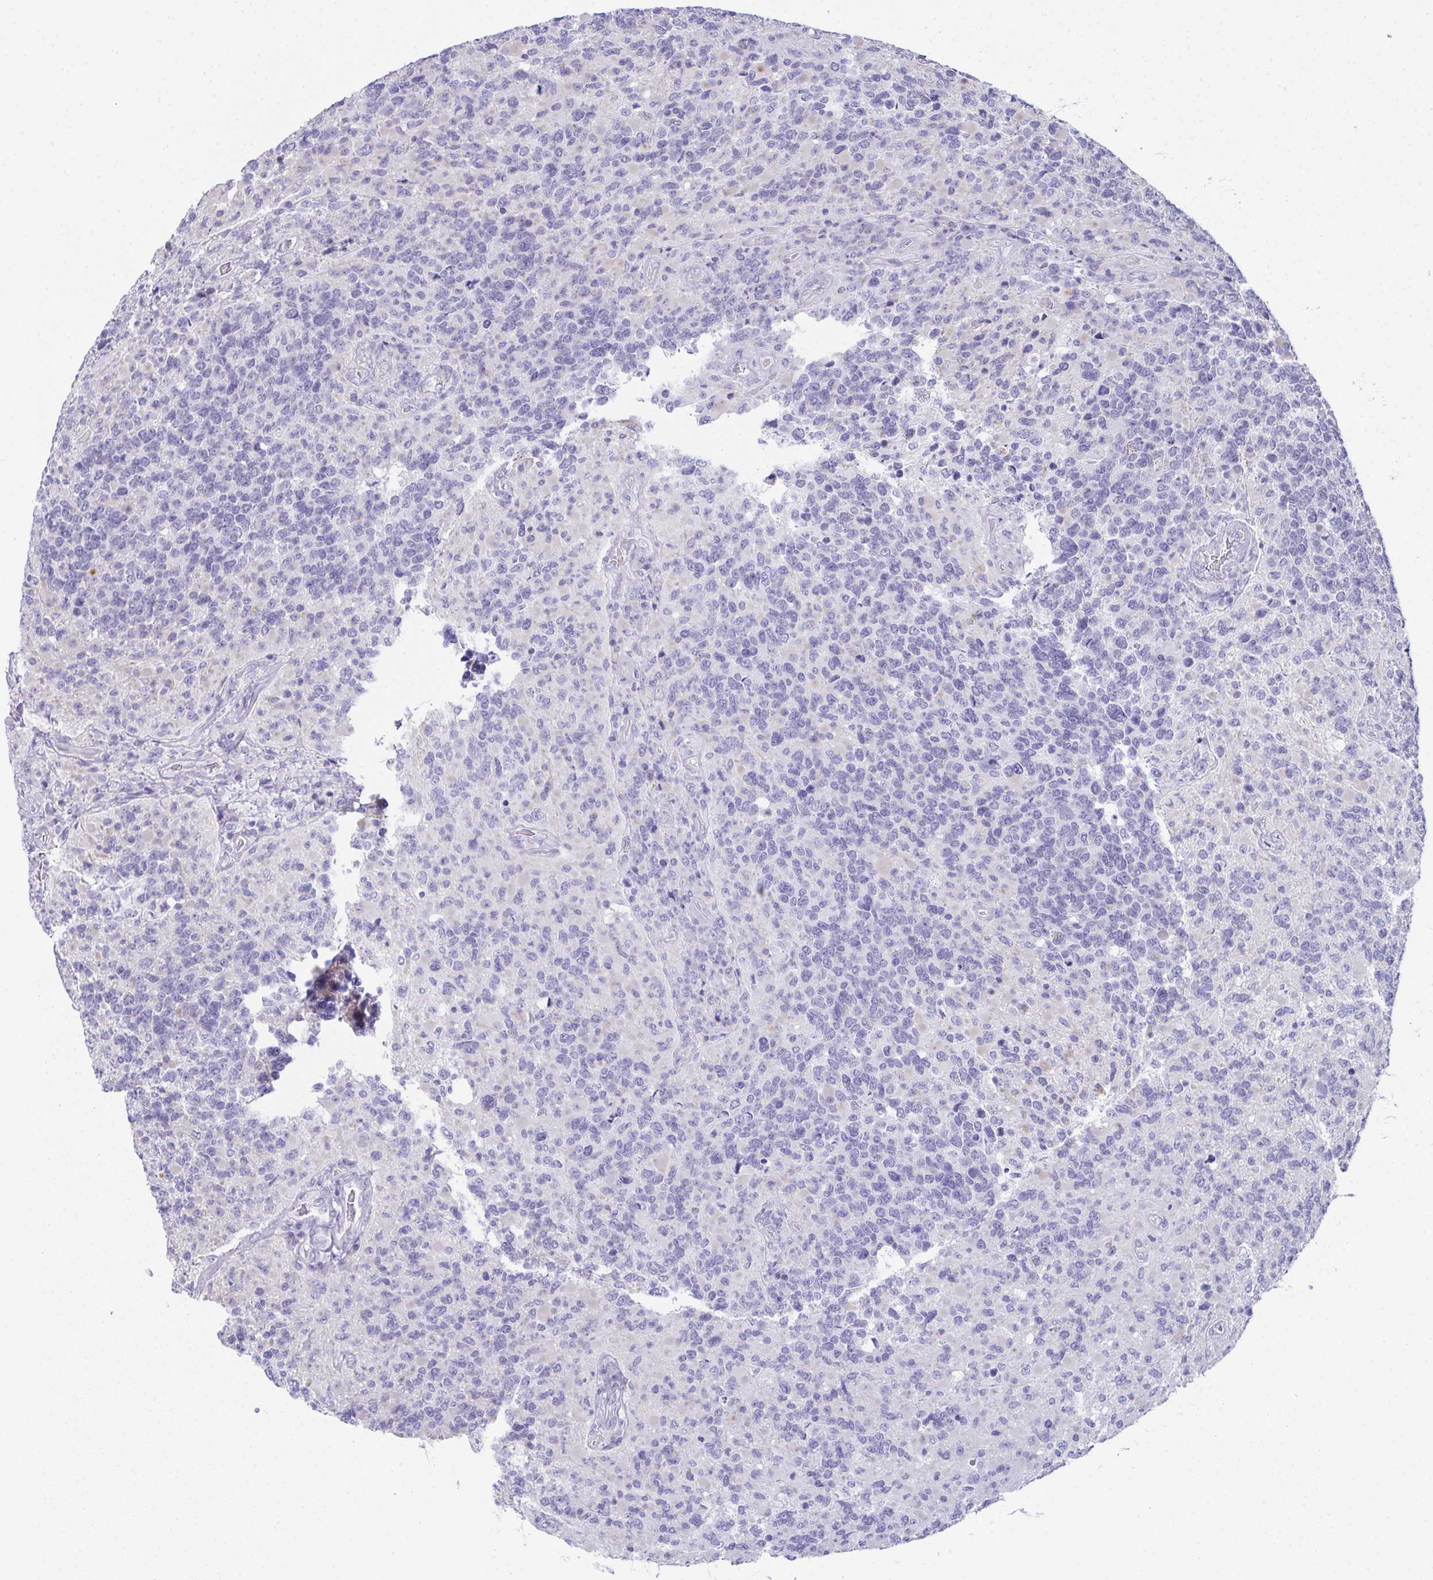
{"staining": {"intensity": "negative", "quantity": "none", "location": "none"}, "tissue": "glioma", "cell_type": "Tumor cells", "image_type": "cancer", "snomed": [{"axis": "morphology", "description": "Glioma, malignant, High grade"}, {"axis": "topography", "description": "Brain"}], "caption": "Immunohistochemical staining of human high-grade glioma (malignant) reveals no significant positivity in tumor cells.", "gene": "TEX19", "patient": {"sex": "female", "age": 40}}